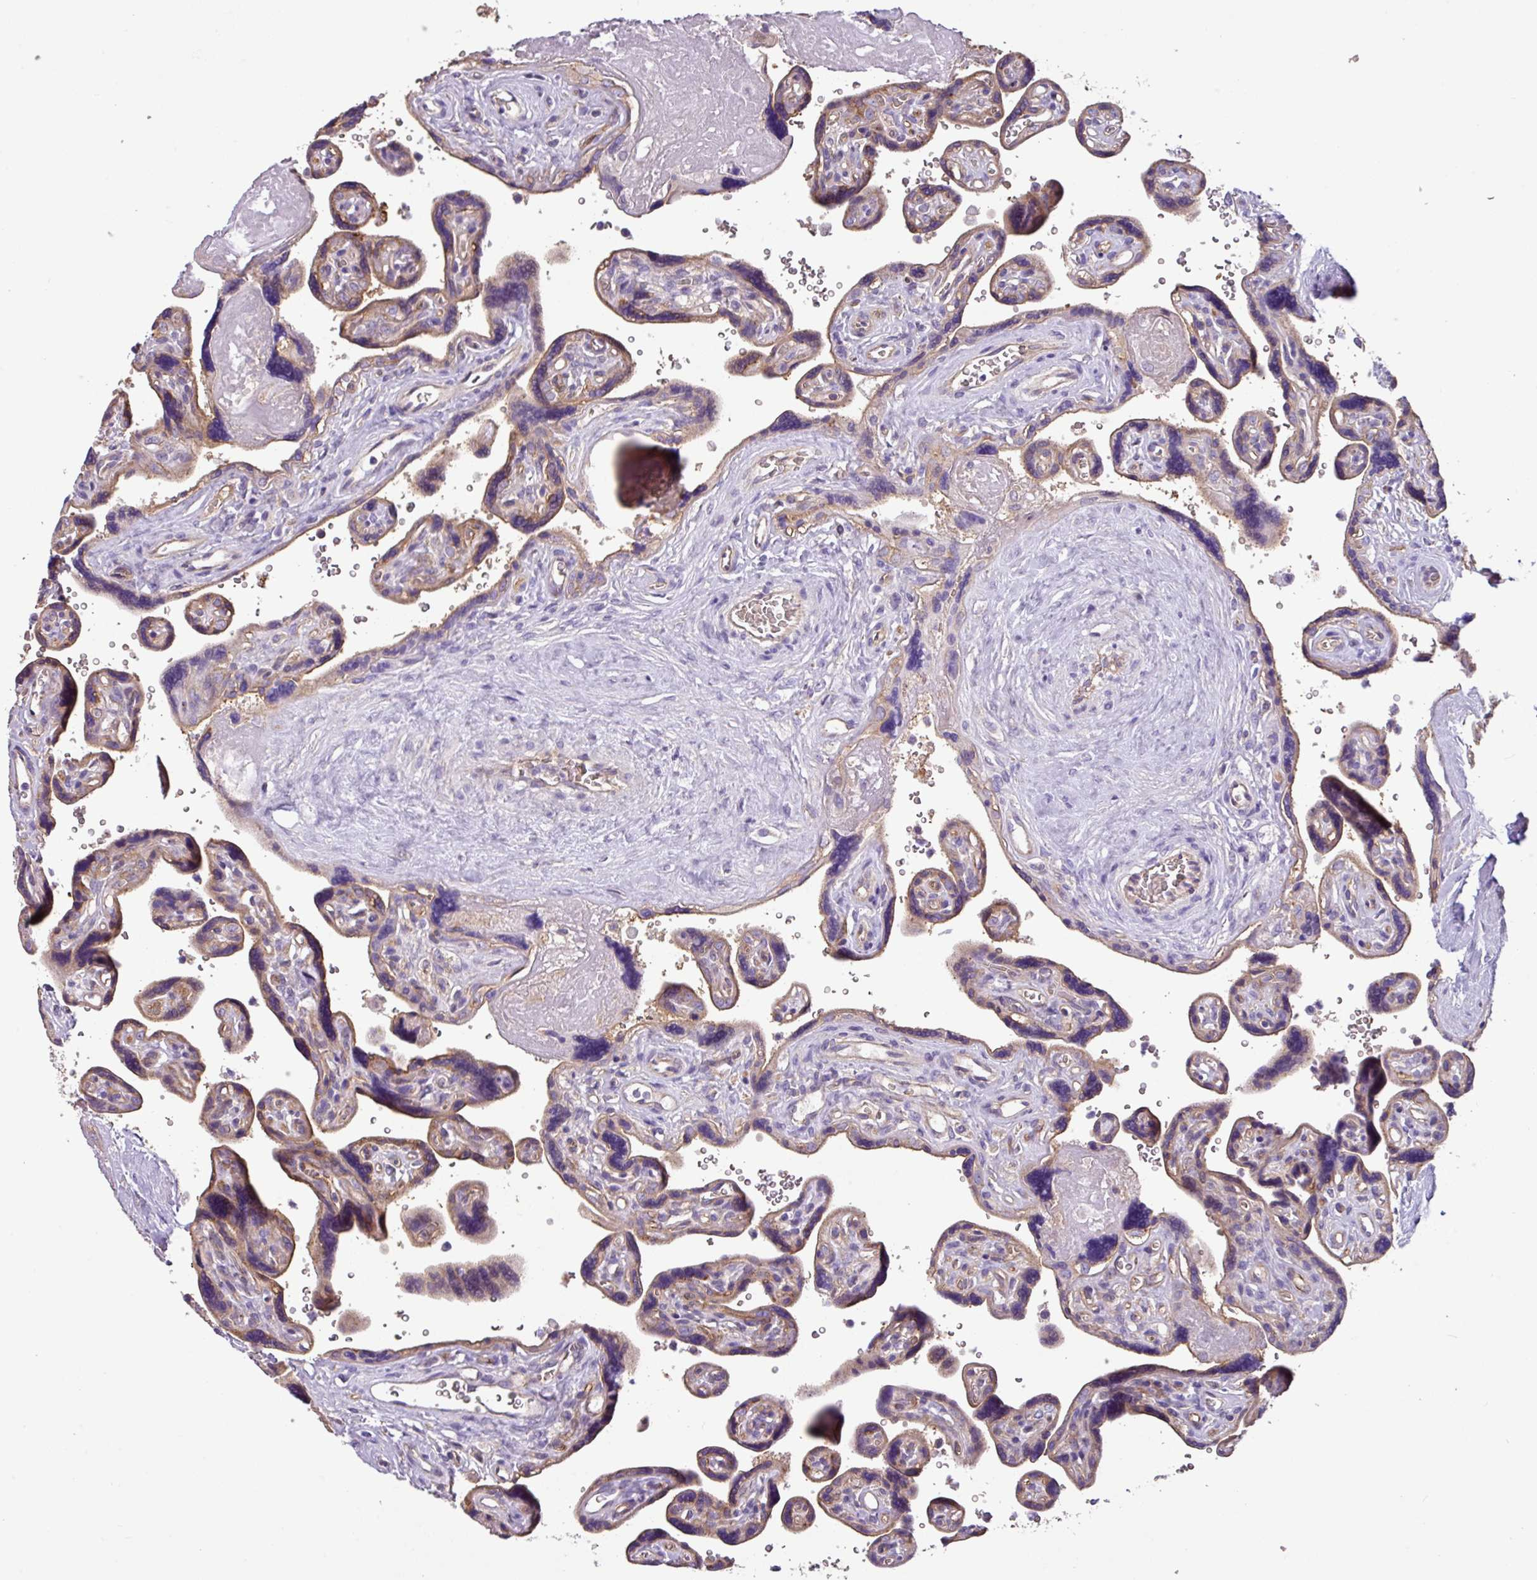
{"staining": {"intensity": "moderate", "quantity": "25%-75%", "location": "cytoplasmic/membranous"}, "tissue": "placenta", "cell_type": "Trophoblastic cells", "image_type": "normal", "snomed": [{"axis": "morphology", "description": "Normal tissue, NOS"}, {"axis": "topography", "description": "Placenta"}], "caption": "Placenta stained for a protein displays moderate cytoplasmic/membranous positivity in trophoblastic cells. Nuclei are stained in blue.", "gene": "SLC23A2", "patient": {"sex": "female", "age": 39}}